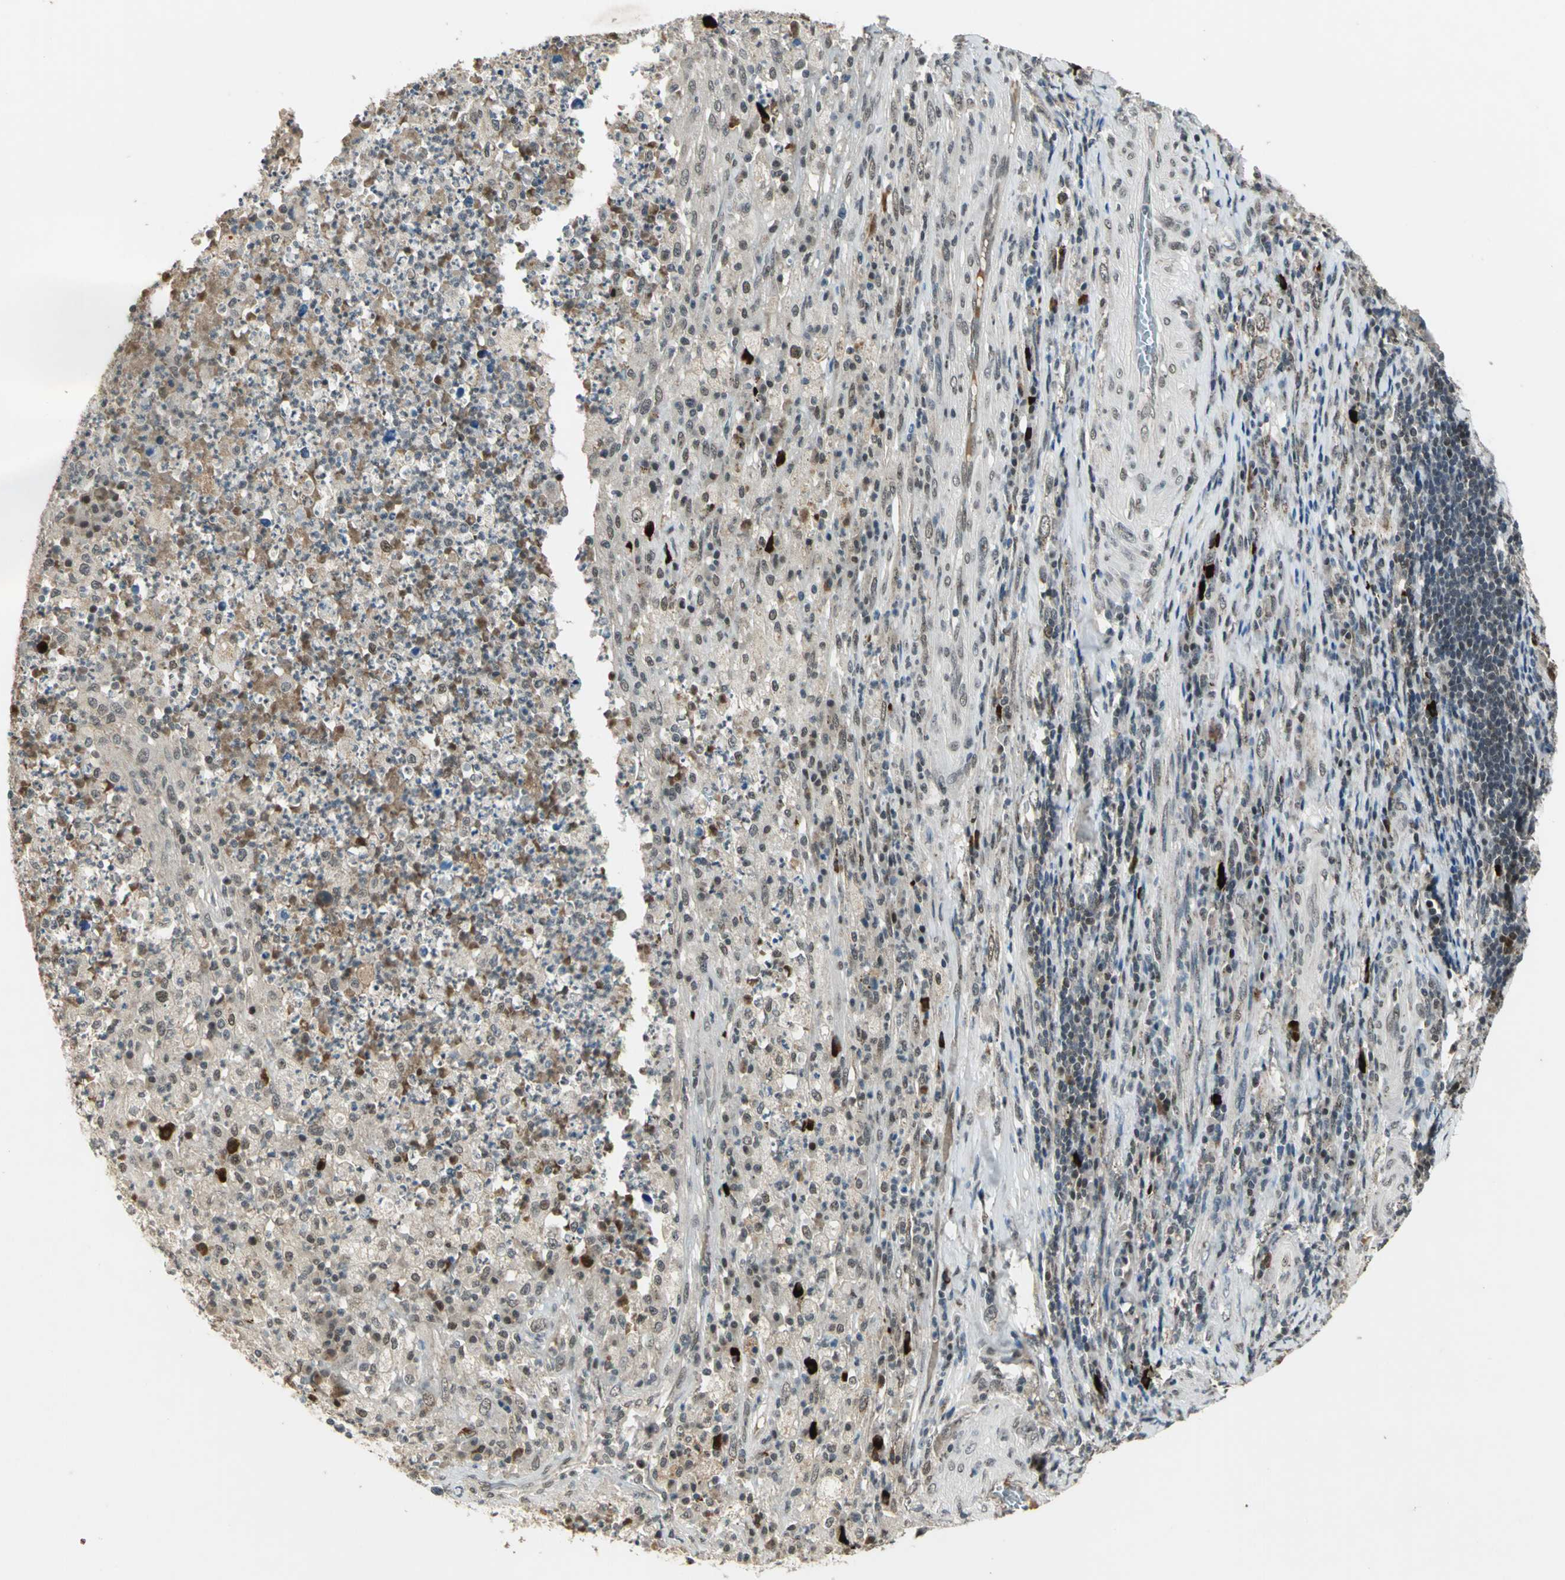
{"staining": {"intensity": "weak", "quantity": "25%-75%", "location": "cytoplasmic/membranous"}, "tissue": "testis cancer", "cell_type": "Tumor cells", "image_type": "cancer", "snomed": [{"axis": "morphology", "description": "Necrosis, NOS"}, {"axis": "morphology", "description": "Carcinoma, Embryonal, NOS"}, {"axis": "topography", "description": "Testis"}], "caption": "Protein expression by immunohistochemistry displays weak cytoplasmic/membranous expression in about 25%-75% of tumor cells in embryonal carcinoma (testis). The staining is performed using DAB (3,3'-diaminobenzidine) brown chromogen to label protein expression. The nuclei are counter-stained blue using hematoxylin.", "gene": "RAD17", "patient": {"sex": "male", "age": 19}}